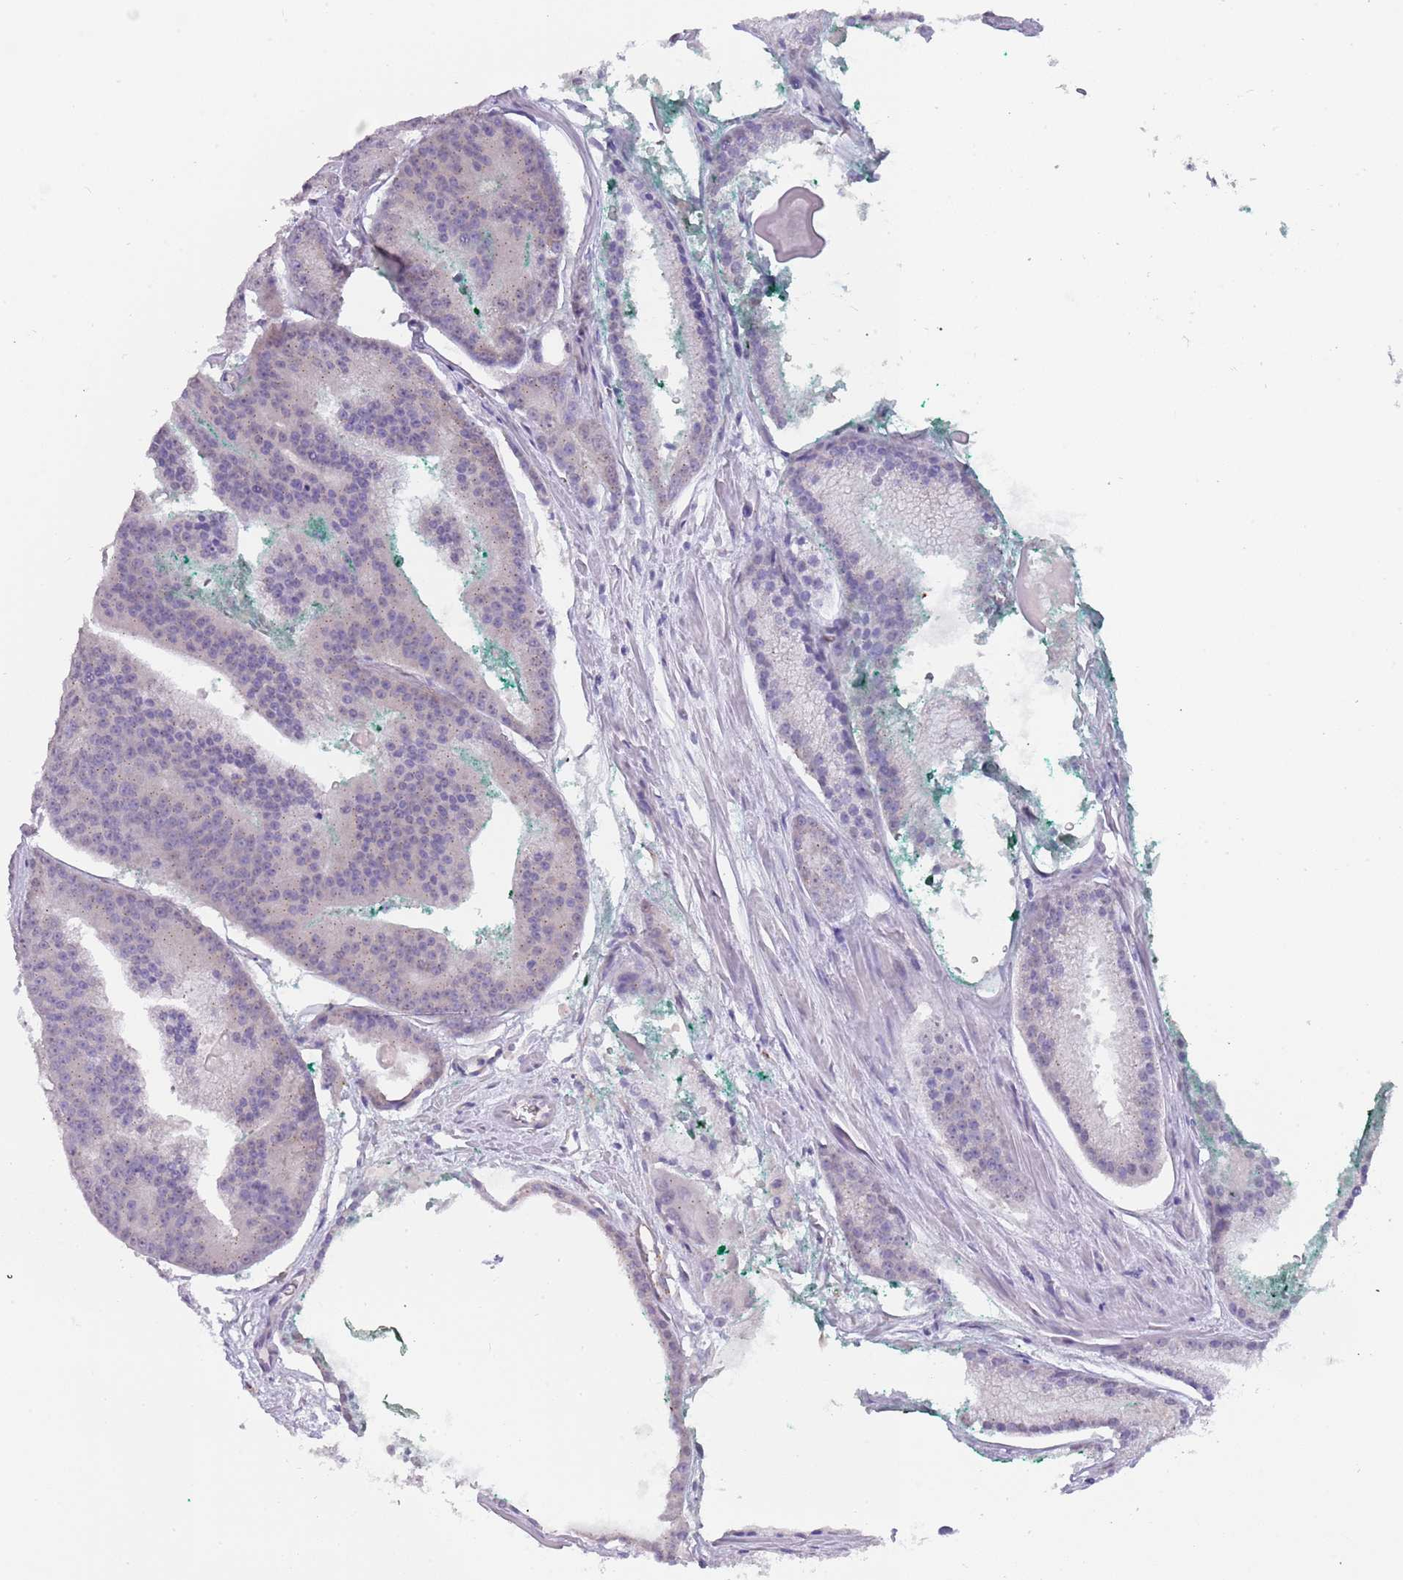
{"staining": {"intensity": "negative", "quantity": "none", "location": "none"}, "tissue": "prostate cancer", "cell_type": "Tumor cells", "image_type": "cancer", "snomed": [{"axis": "morphology", "description": "Adenocarcinoma, High grade"}, {"axis": "topography", "description": "Prostate"}], "caption": "Image shows no protein staining in tumor cells of prostate cancer (adenocarcinoma (high-grade)) tissue. Nuclei are stained in blue.", "gene": "TNRC6C", "patient": {"sex": "male", "age": 61}}